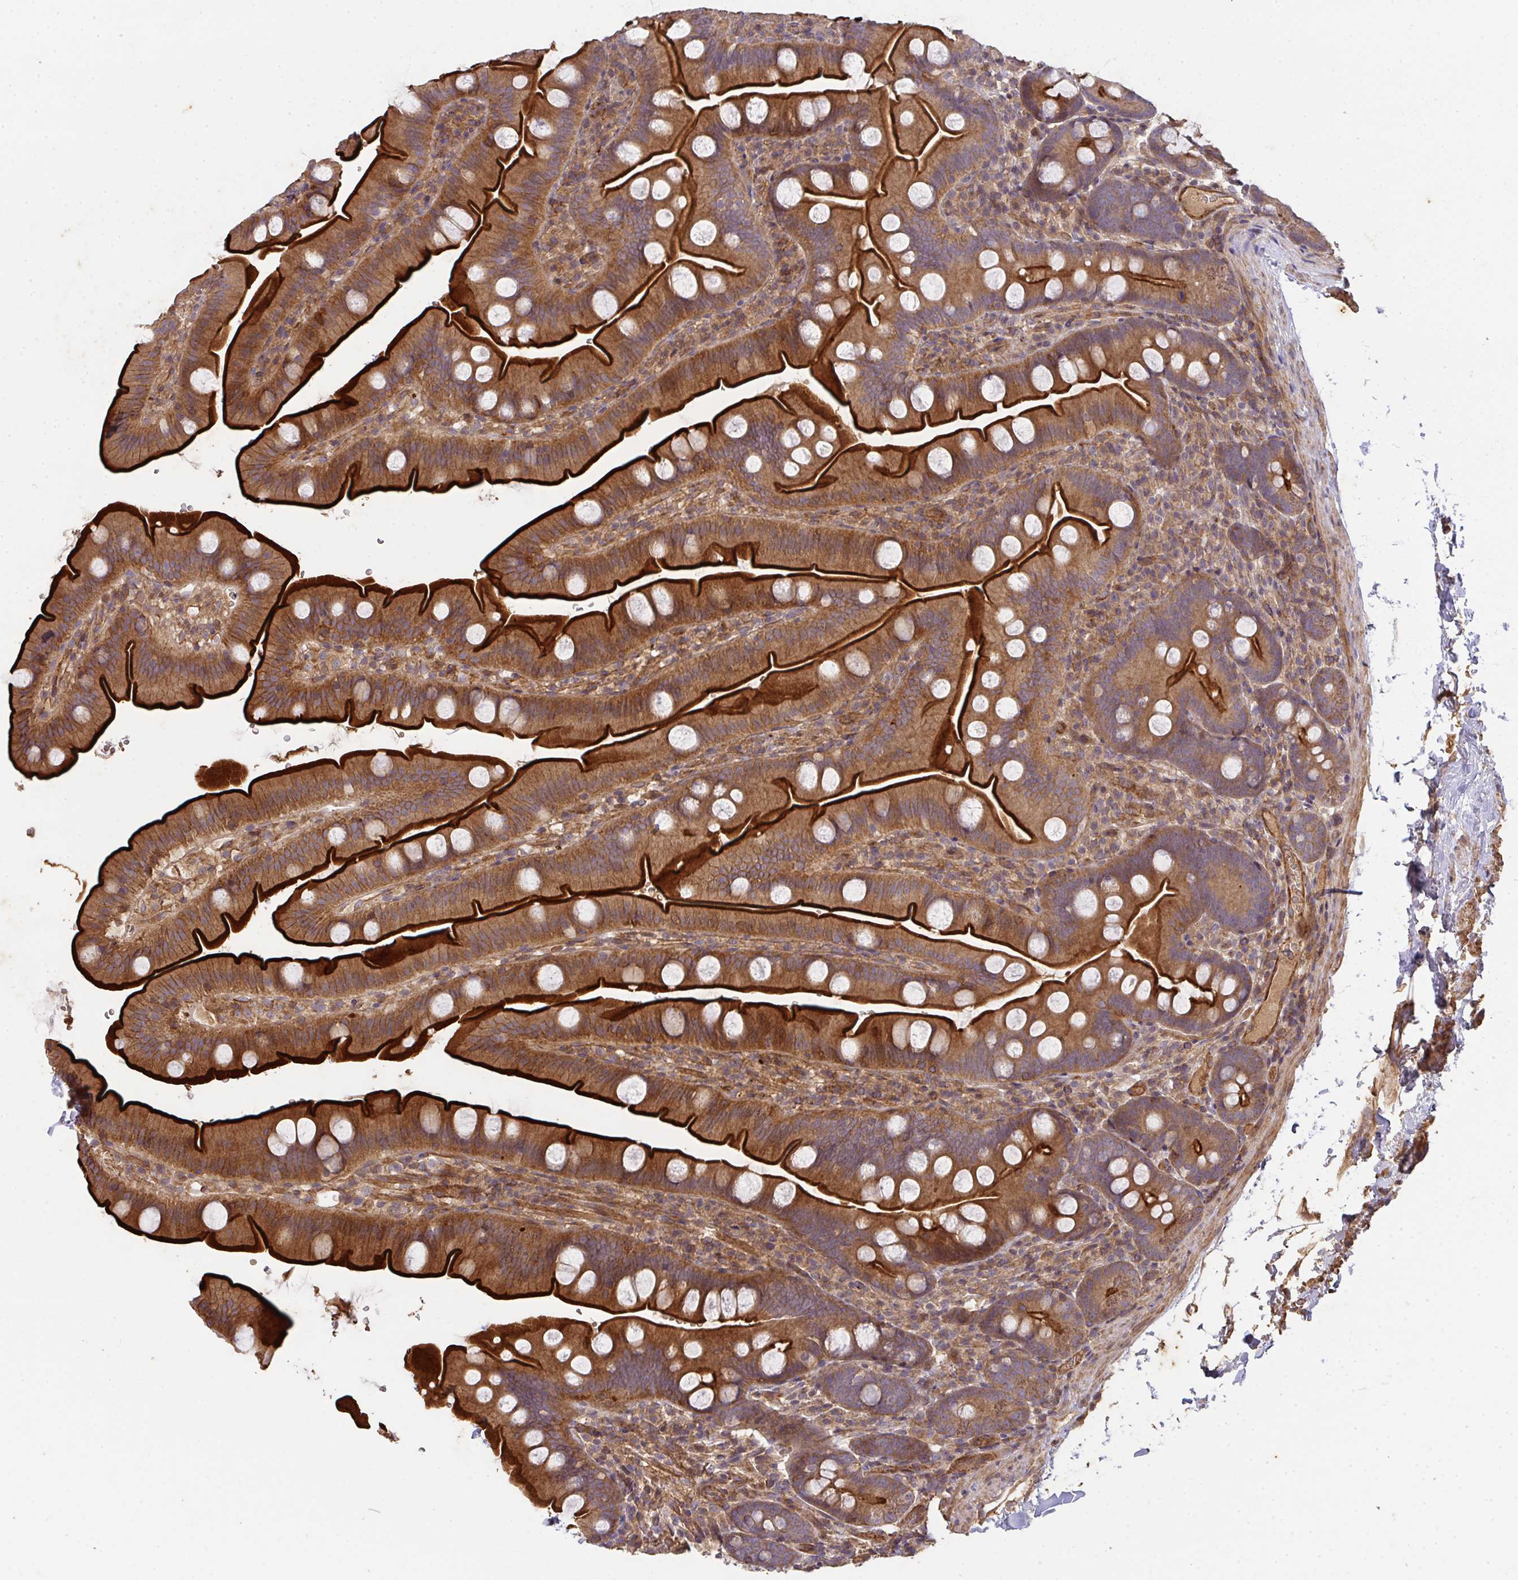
{"staining": {"intensity": "strong", "quantity": ">75%", "location": "cytoplasmic/membranous"}, "tissue": "small intestine", "cell_type": "Glandular cells", "image_type": "normal", "snomed": [{"axis": "morphology", "description": "Normal tissue, NOS"}, {"axis": "topography", "description": "Small intestine"}], "caption": "Immunohistochemistry histopathology image of unremarkable small intestine stained for a protein (brown), which reveals high levels of strong cytoplasmic/membranous expression in about >75% of glandular cells.", "gene": "TNMD", "patient": {"sex": "female", "age": 68}}